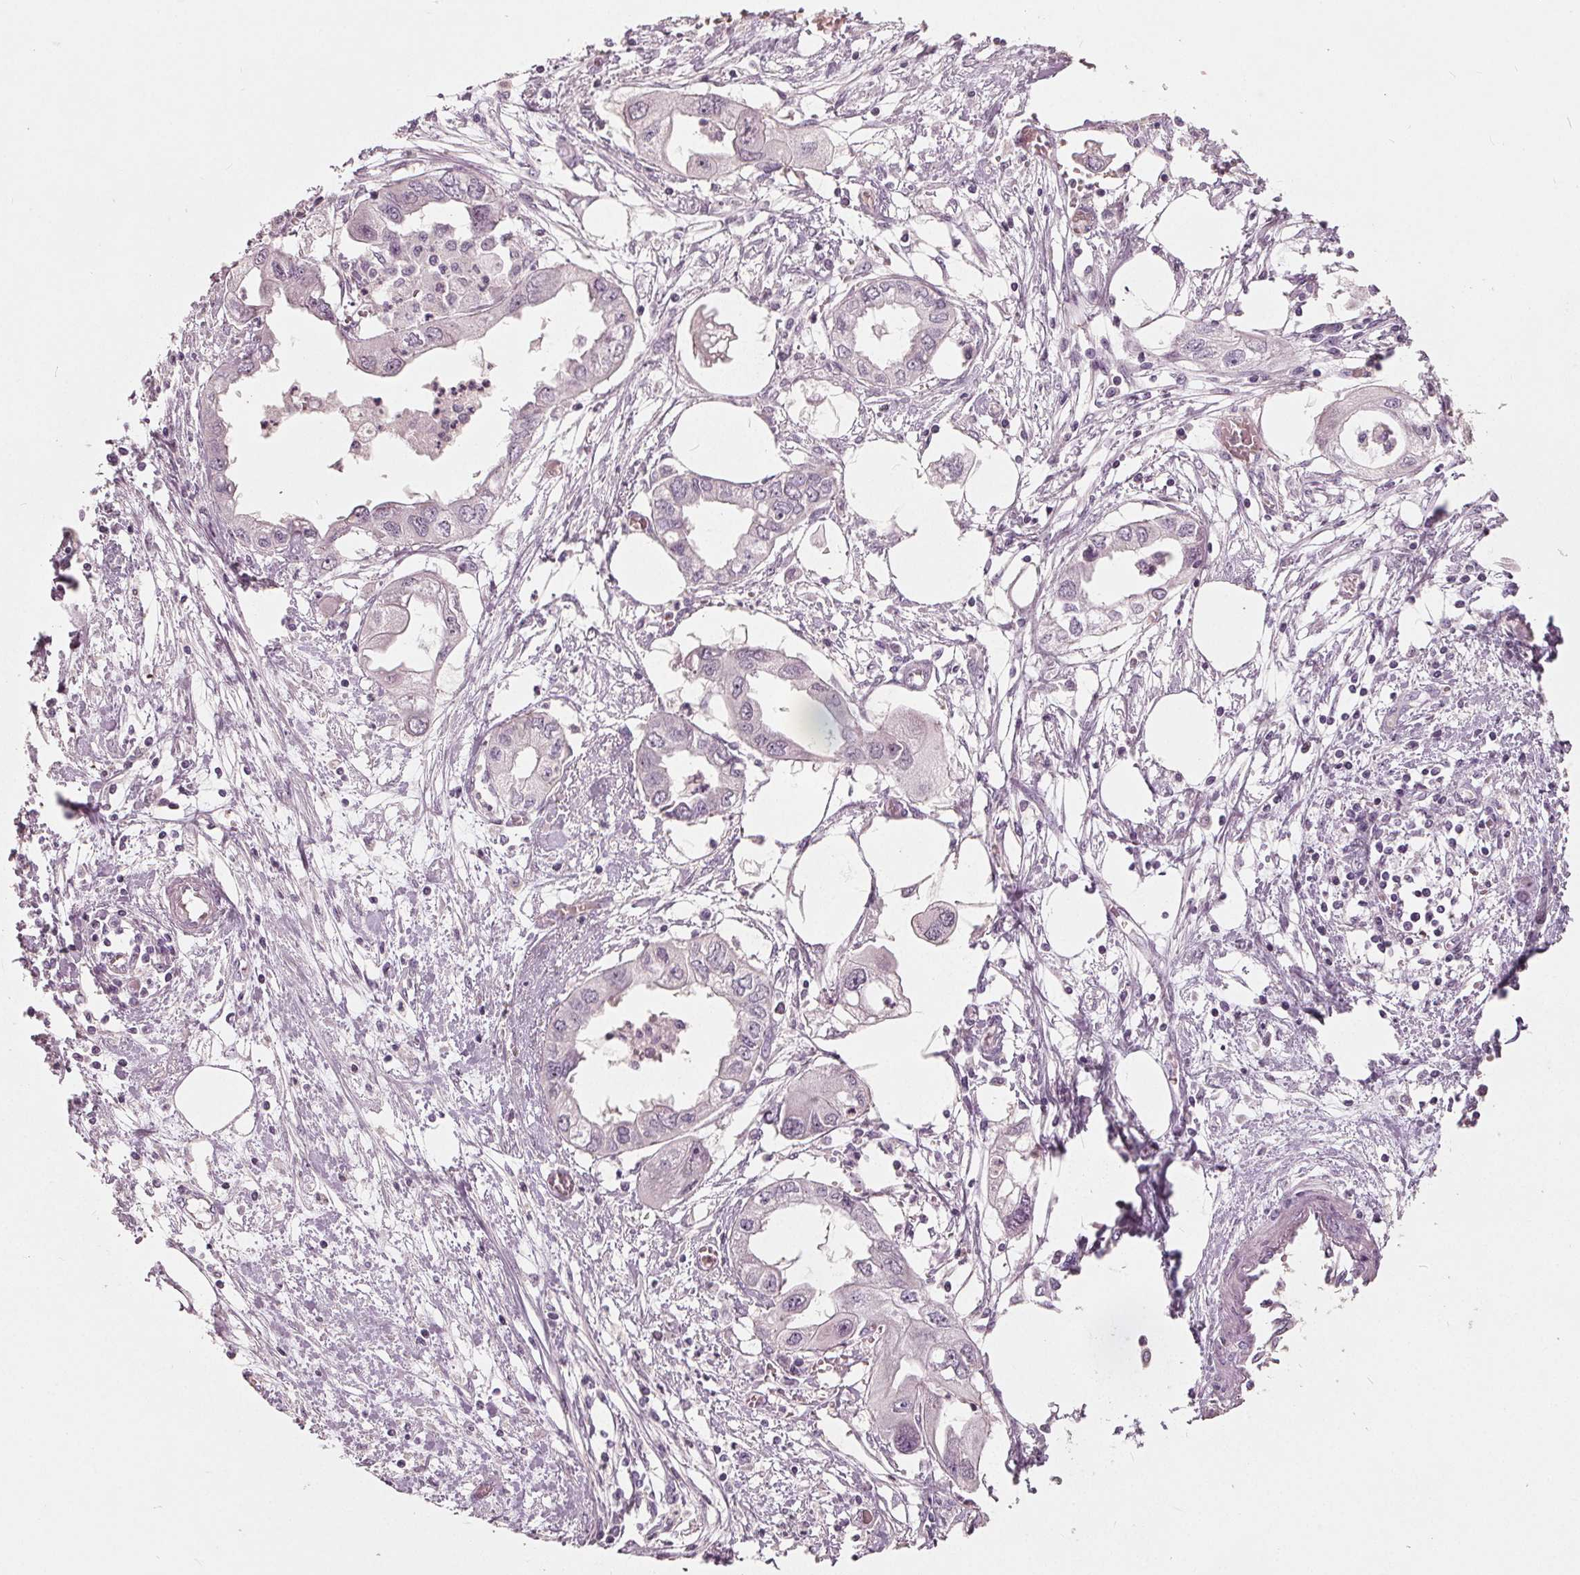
{"staining": {"intensity": "negative", "quantity": "none", "location": "none"}, "tissue": "endometrial cancer", "cell_type": "Tumor cells", "image_type": "cancer", "snomed": [{"axis": "morphology", "description": "Adenocarcinoma, NOS"}, {"axis": "morphology", "description": "Adenocarcinoma, metastatic, NOS"}, {"axis": "topography", "description": "Adipose tissue"}, {"axis": "topography", "description": "Endometrium"}], "caption": "DAB immunohistochemical staining of human endometrial cancer (metastatic adenocarcinoma) demonstrates no significant expression in tumor cells.", "gene": "TKFC", "patient": {"sex": "female", "age": 67}}